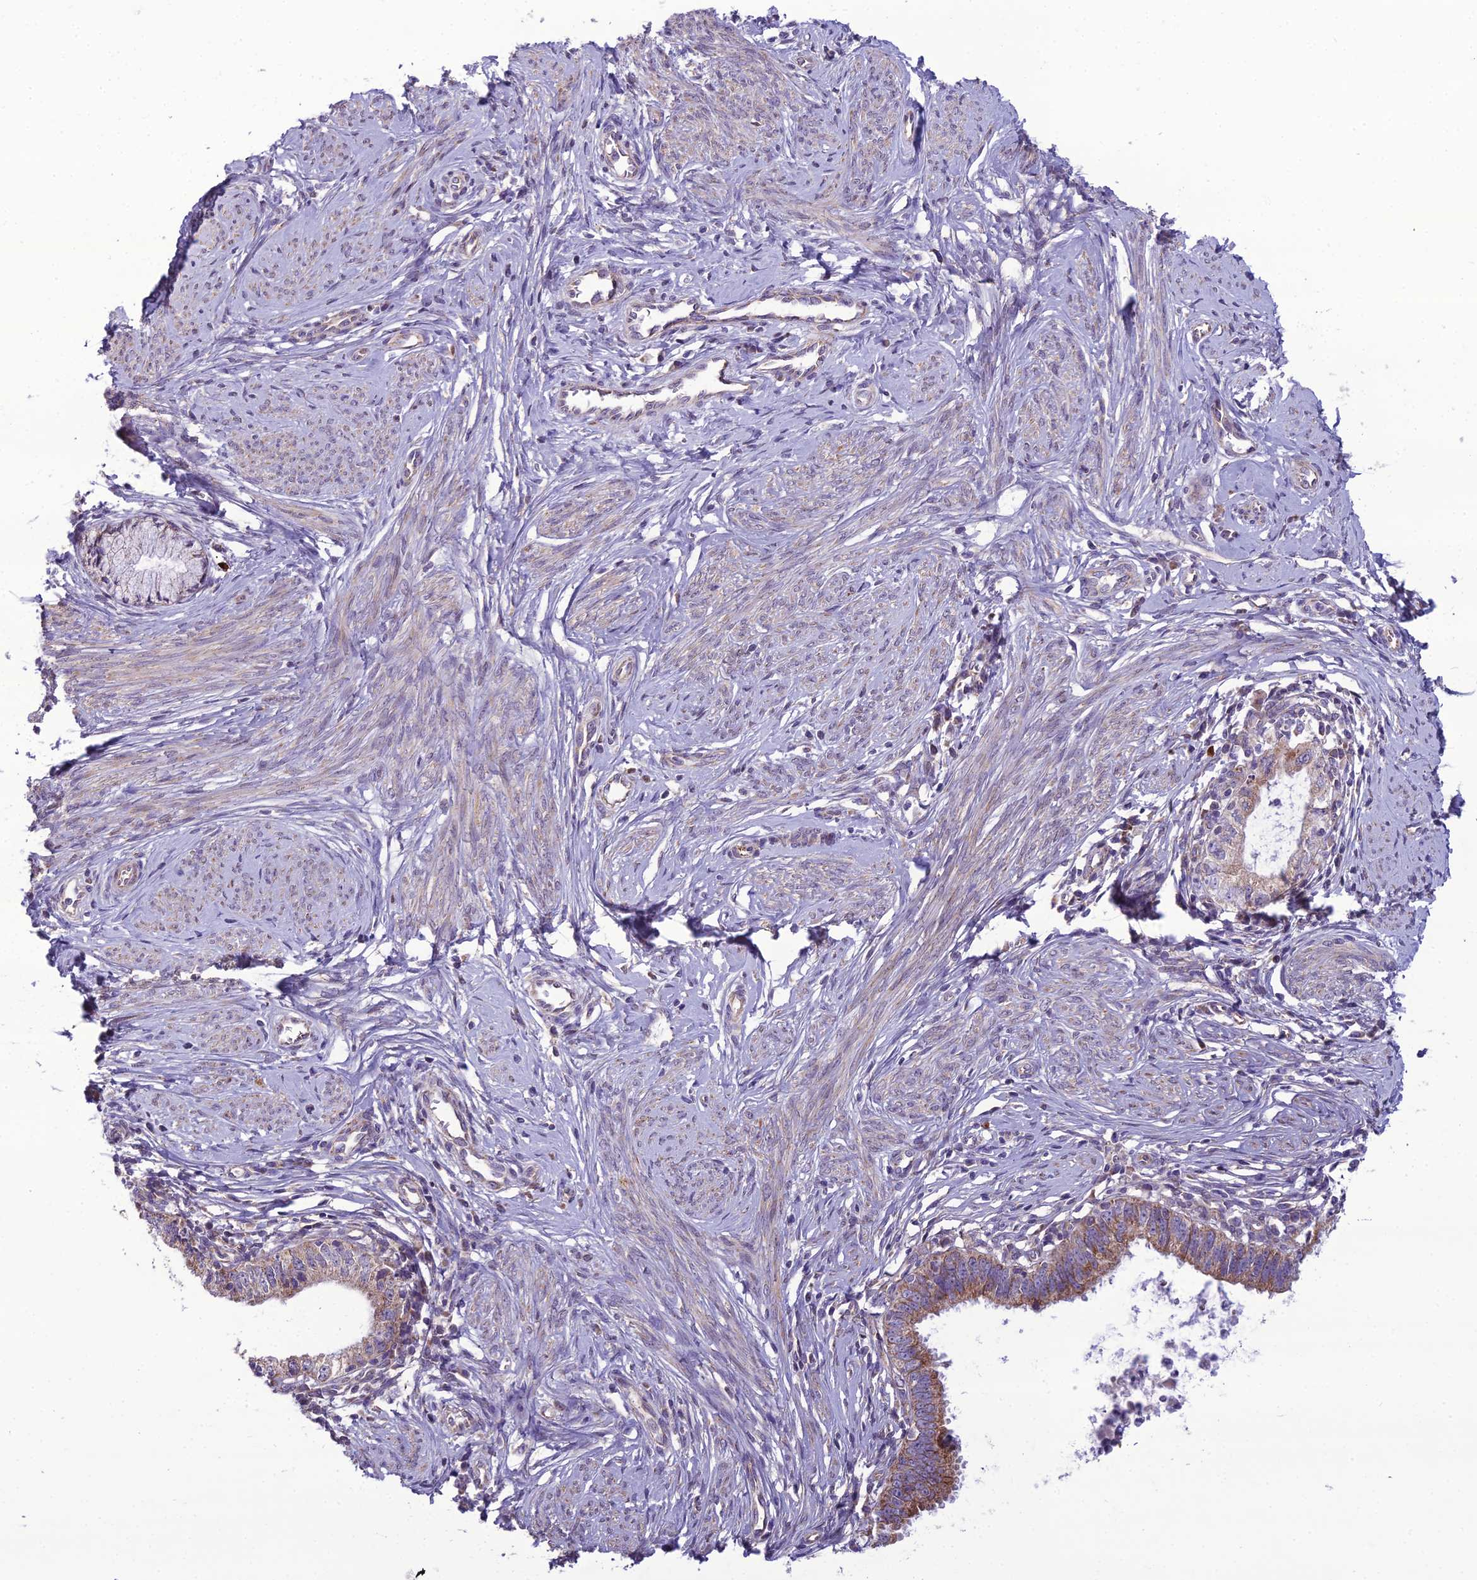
{"staining": {"intensity": "weak", "quantity": ">75%", "location": "cytoplasmic/membranous"}, "tissue": "cervical cancer", "cell_type": "Tumor cells", "image_type": "cancer", "snomed": [{"axis": "morphology", "description": "Adenocarcinoma, NOS"}, {"axis": "topography", "description": "Cervix"}], "caption": "Tumor cells demonstrate weak cytoplasmic/membranous staining in approximately >75% of cells in cervical adenocarcinoma.", "gene": "NODAL", "patient": {"sex": "female", "age": 36}}